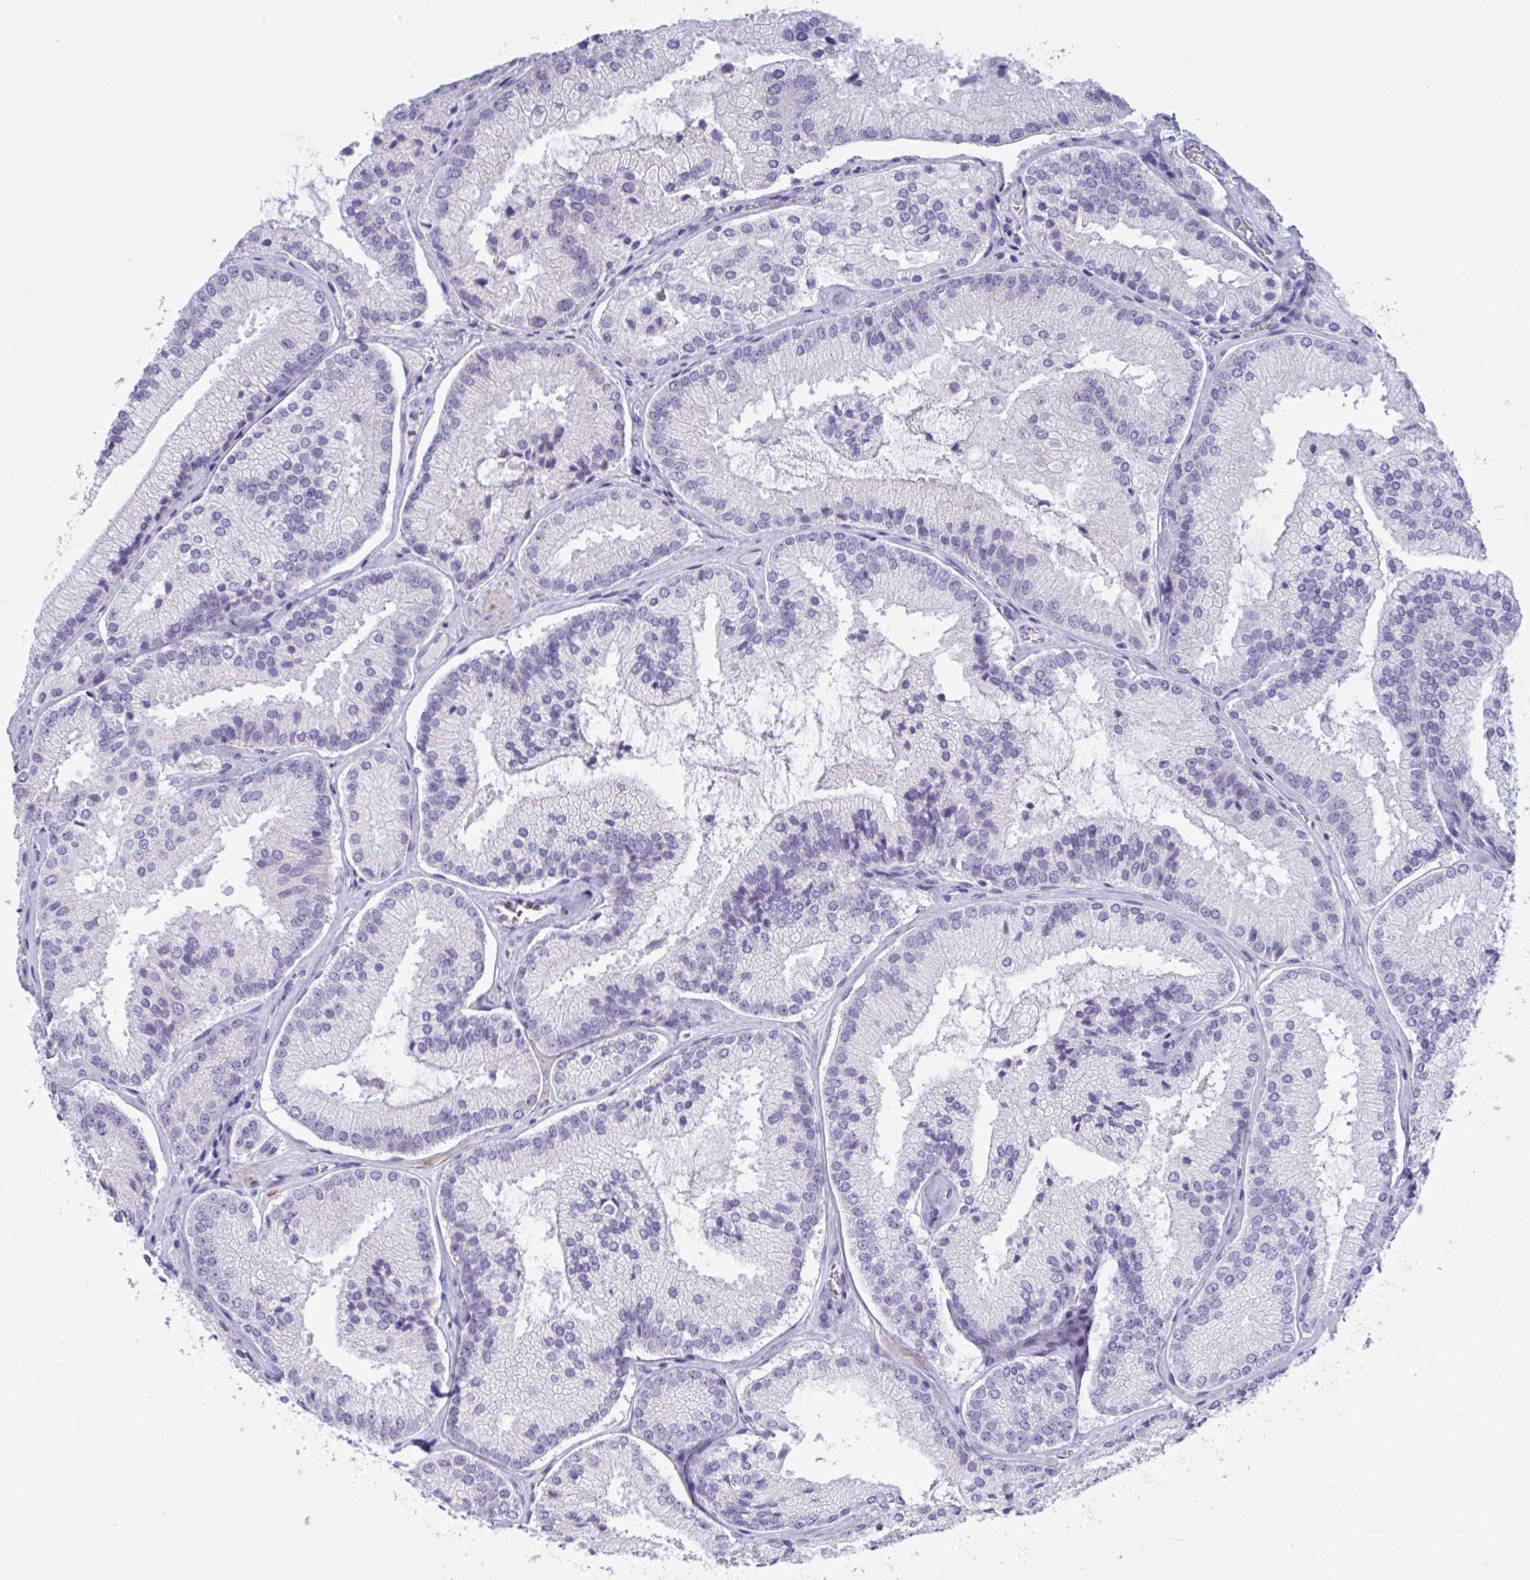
{"staining": {"intensity": "negative", "quantity": "none", "location": "none"}, "tissue": "prostate cancer", "cell_type": "Tumor cells", "image_type": "cancer", "snomed": [{"axis": "morphology", "description": "Adenocarcinoma, High grade"}, {"axis": "topography", "description": "Prostate"}], "caption": "Prostate cancer was stained to show a protein in brown. There is no significant expression in tumor cells.", "gene": "OXLD1", "patient": {"sex": "male", "age": 73}}